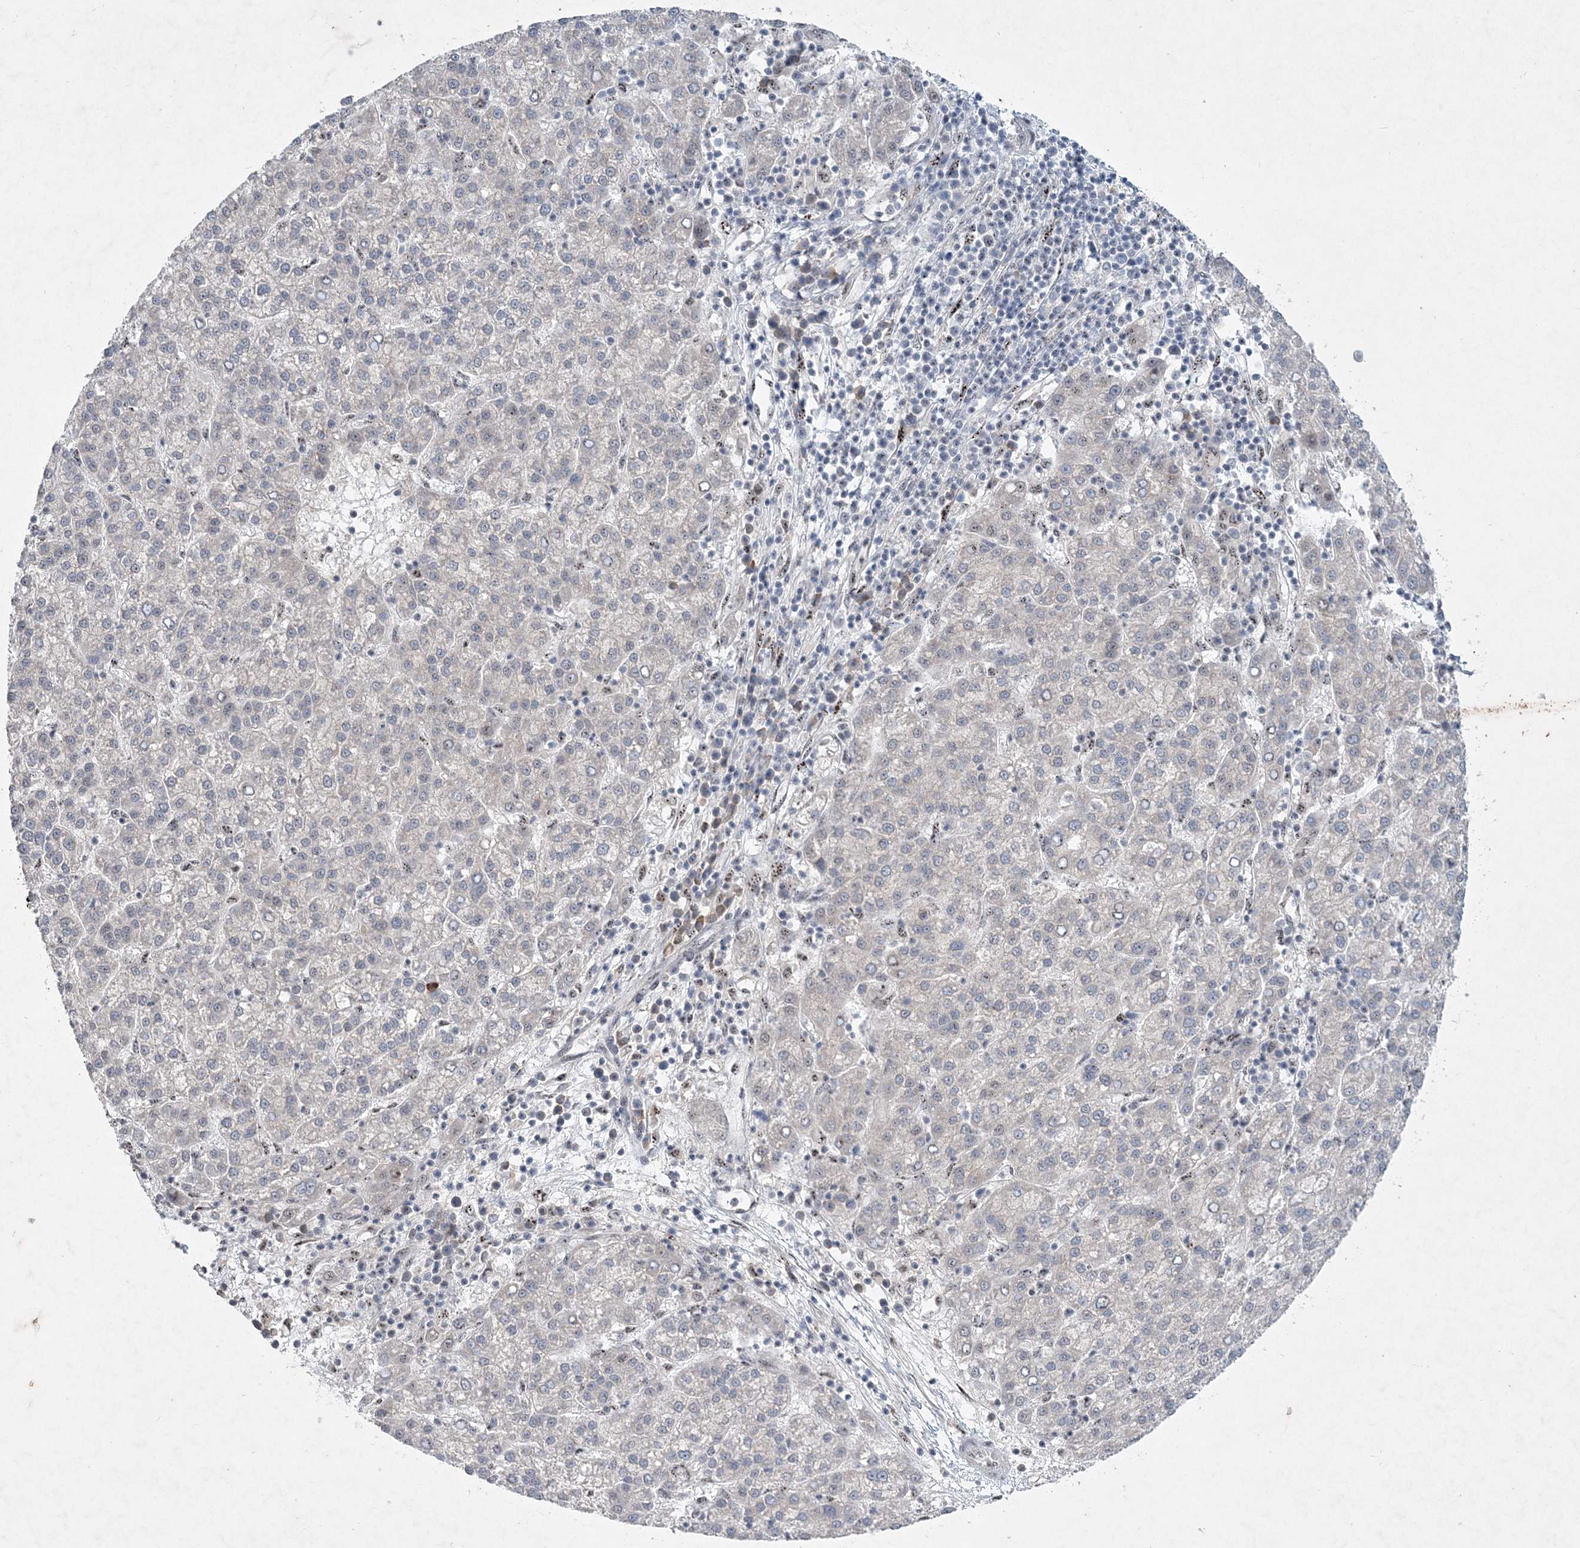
{"staining": {"intensity": "negative", "quantity": "none", "location": "none"}, "tissue": "liver cancer", "cell_type": "Tumor cells", "image_type": "cancer", "snomed": [{"axis": "morphology", "description": "Carcinoma, Hepatocellular, NOS"}, {"axis": "topography", "description": "Liver"}], "caption": "A micrograph of liver cancer (hepatocellular carcinoma) stained for a protein displays no brown staining in tumor cells.", "gene": "GIN1", "patient": {"sex": "female", "age": 58}}